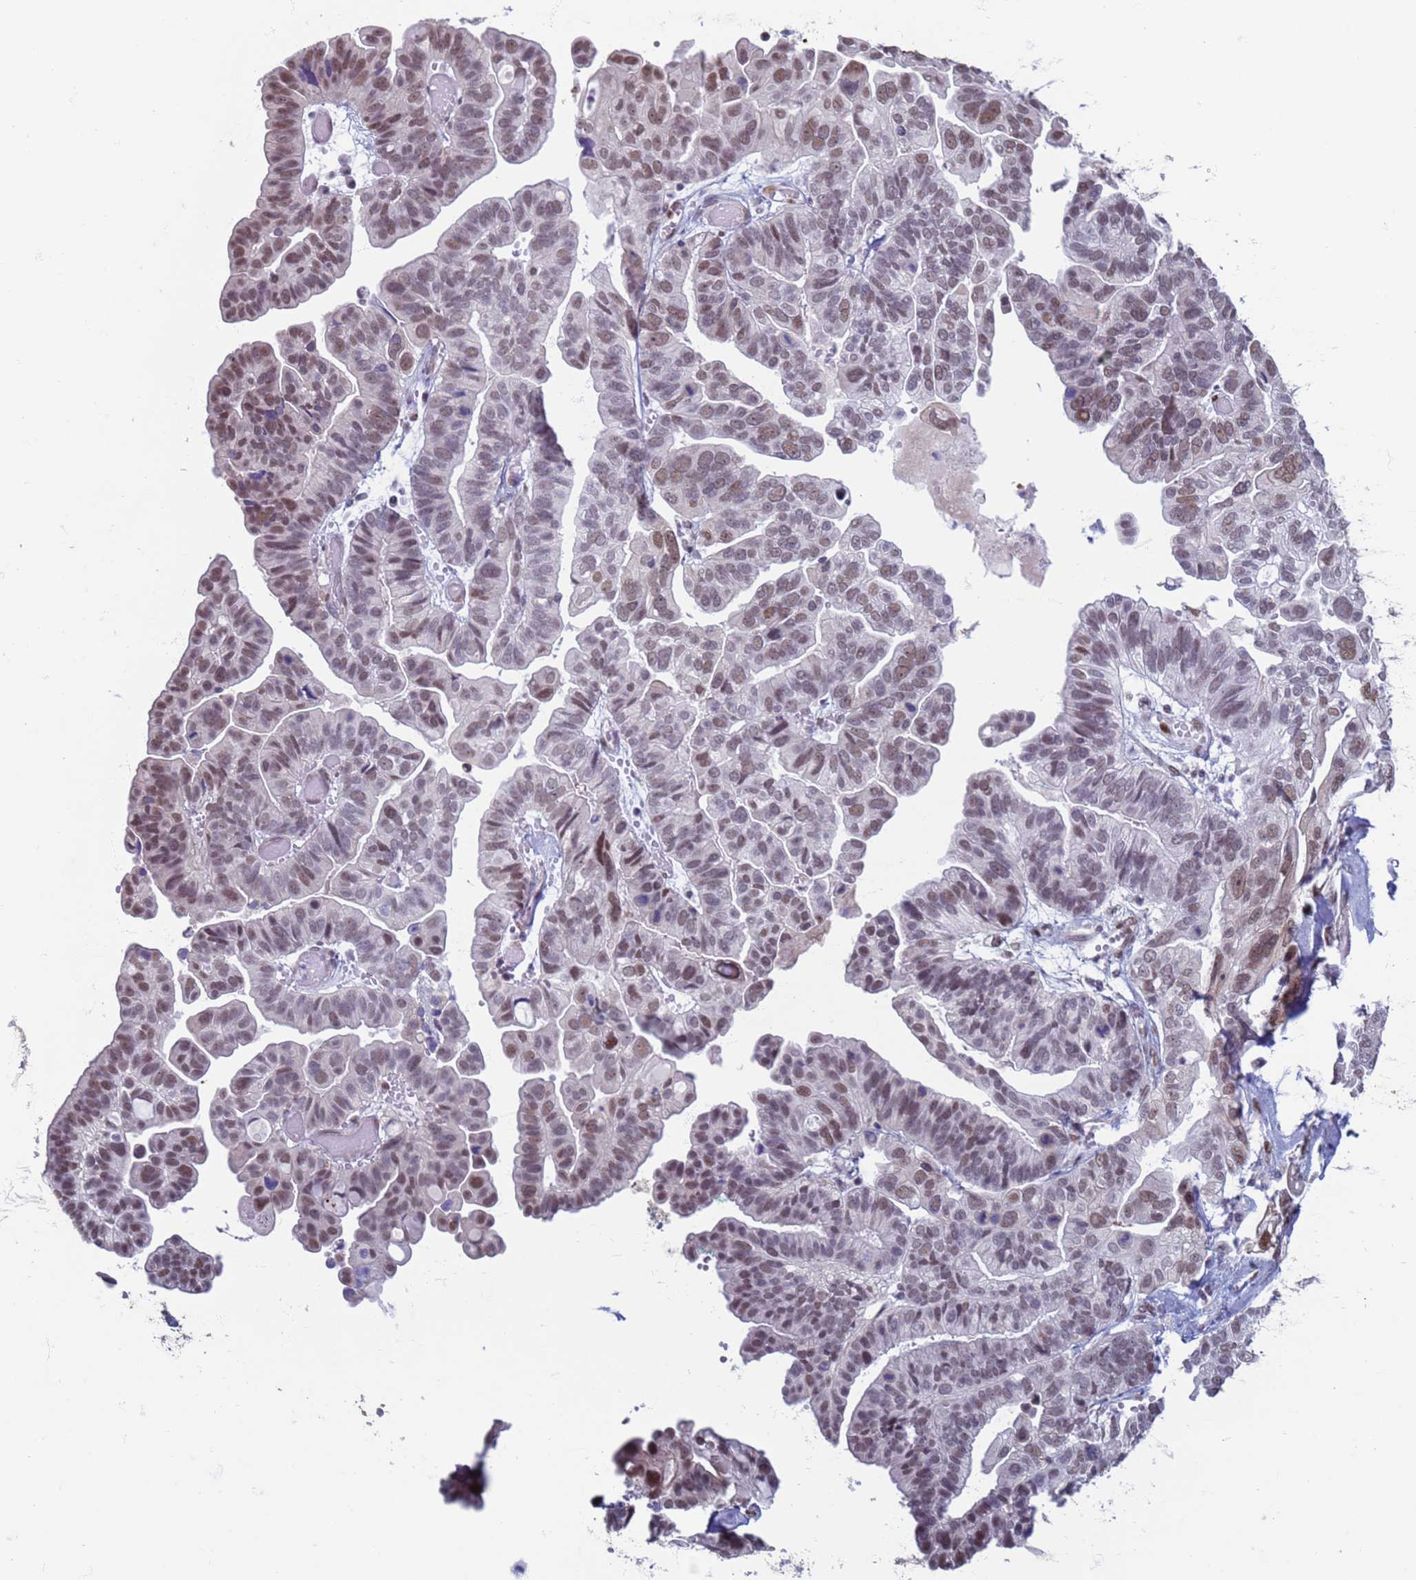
{"staining": {"intensity": "moderate", "quantity": "25%-75%", "location": "nuclear"}, "tissue": "ovarian cancer", "cell_type": "Tumor cells", "image_type": "cancer", "snomed": [{"axis": "morphology", "description": "Cystadenocarcinoma, serous, NOS"}, {"axis": "topography", "description": "Ovary"}], "caption": "Immunohistochemical staining of ovarian serous cystadenocarcinoma exhibits medium levels of moderate nuclear protein positivity in about 25%-75% of tumor cells. (IHC, brightfield microscopy, high magnification).", "gene": "SAE1", "patient": {"sex": "female", "age": 56}}